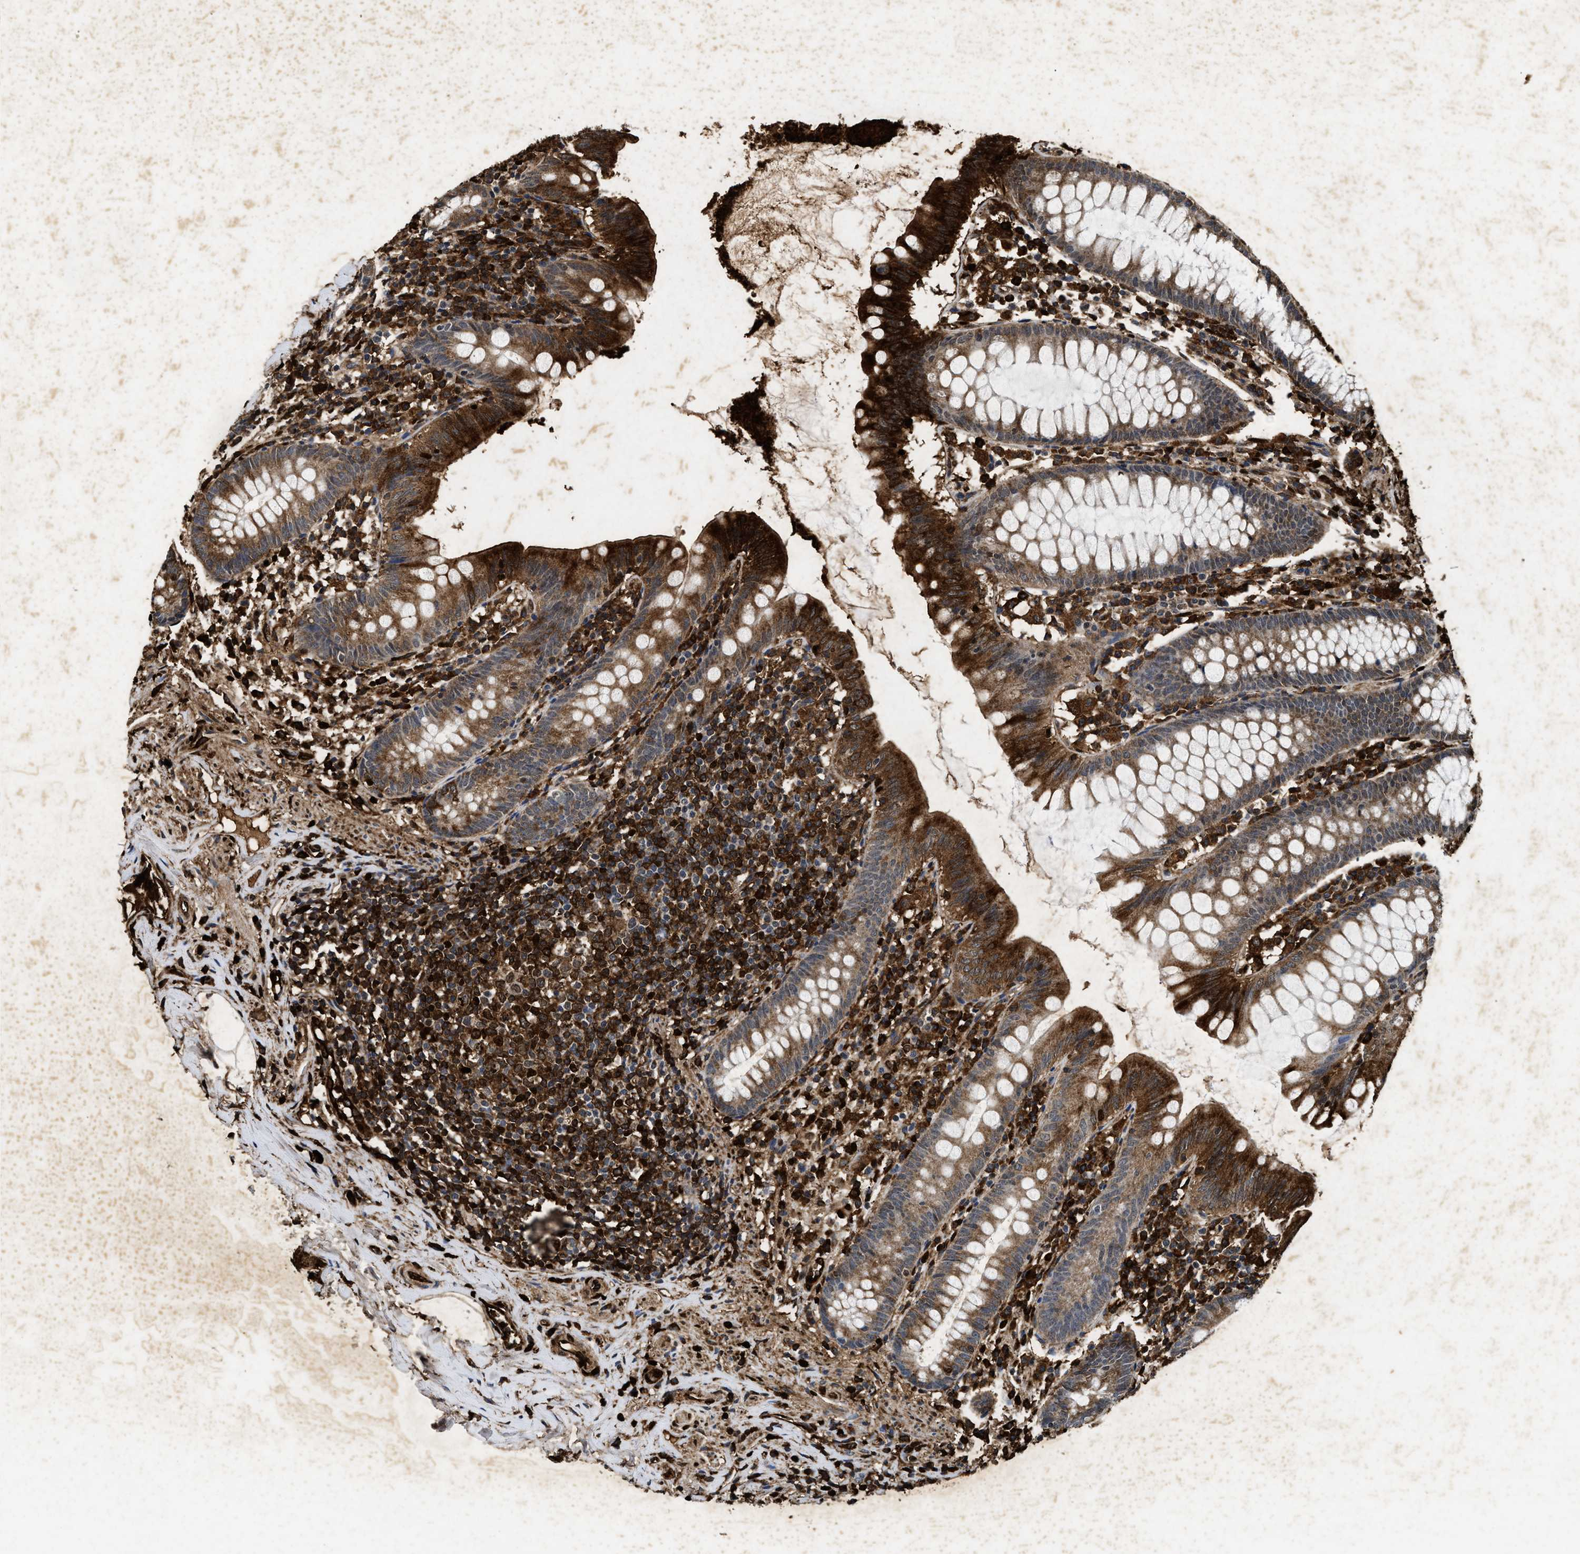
{"staining": {"intensity": "strong", "quantity": ">75%", "location": "cytoplasmic/membranous"}, "tissue": "appendix", "cell_type": "Glandular cells", "image_type": "normal", "snomed": [{"axis": "morphology", "description": "Normal tissue, NOS"}, {"axis": "topography", "description": "Appendix"}], "caption": "Immunohistochemical staining of normal human appendix reveals >75% levels of strong cytoplasmic/membranous protein expression in about >75% of glandular cells.", "gene": "ACOX1", "patient": {"sex": "male", "age": 52}}